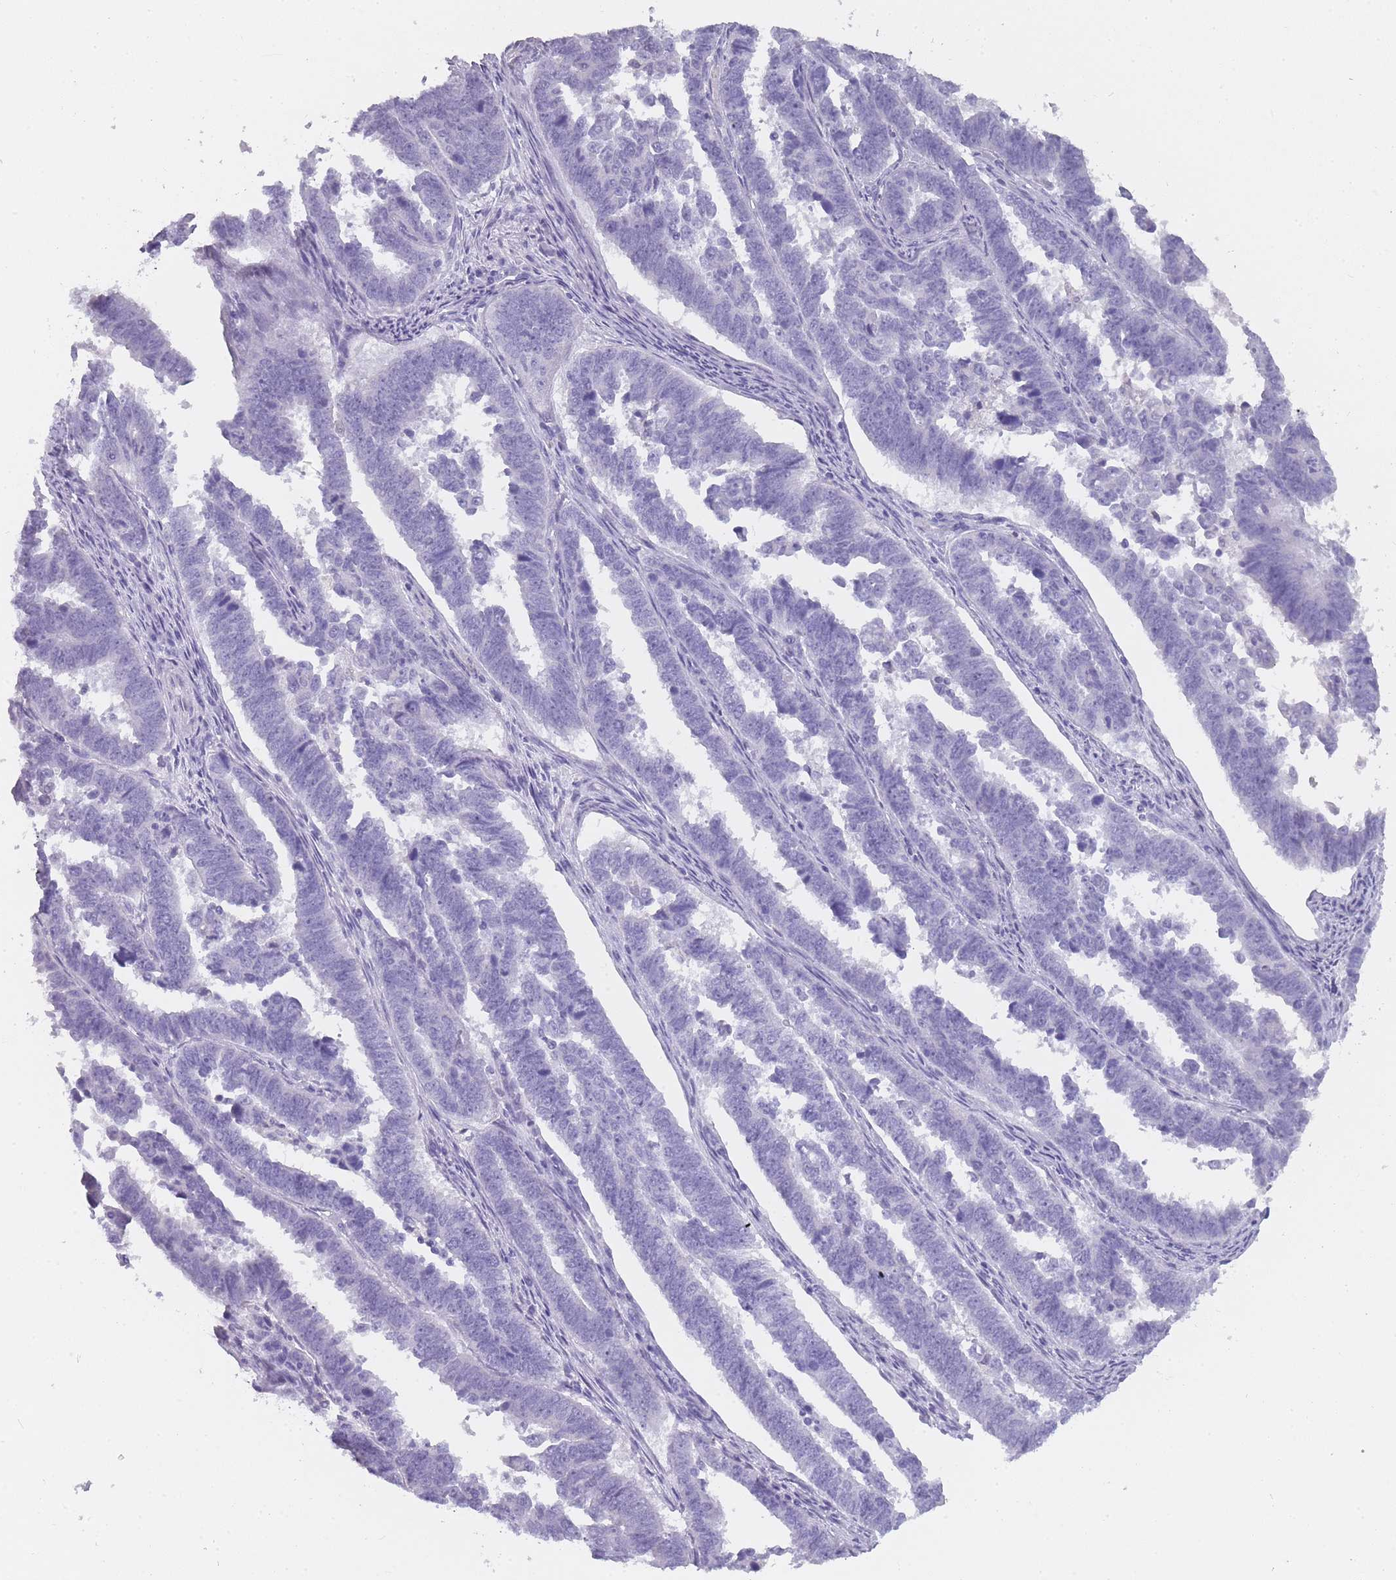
{"staining": {"intensity": "negative", "quantity": "none", "location": "none"}, "tissue": "endometrial cancer", "cell_type": "Tumor cells", "image_type": "cancer", "snomed": [{"axis": "morphology", "description": "Adenocarcinoma, NOS"}, {"axis": "topography", "description": "Endometrium"}], "caption": "IHC histopathology image of endometrial cancer (adenocarcinoma) stained for a protein (brown), which reveals no staining in tumor cells.", "gene": "TCP11", "patient": {"sex": "female", "age": 75}}